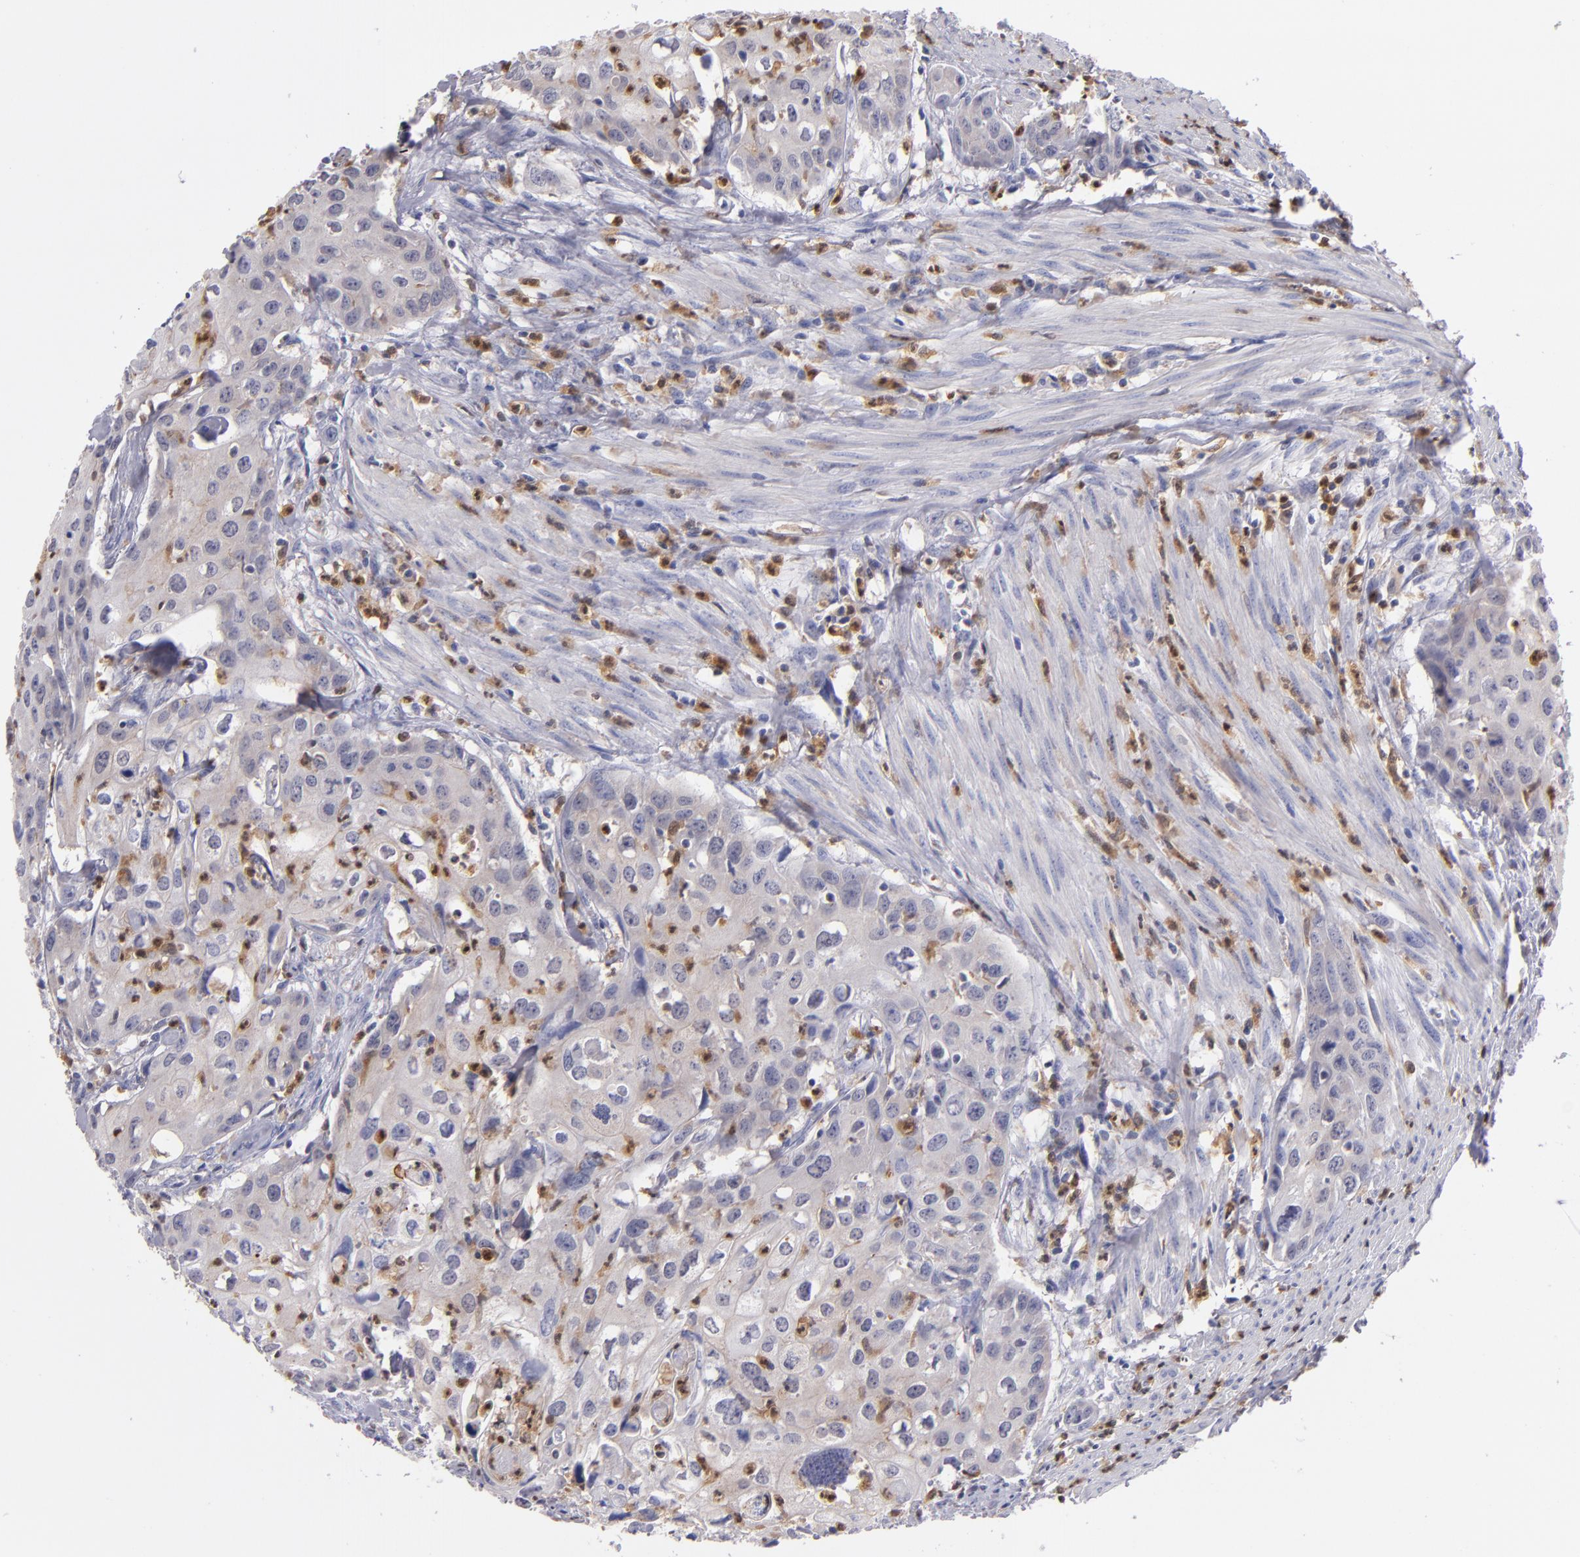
{"staining": {"intensity": "weak", "quantity": "<25%", "location": "cytoplasmic/membranous"}, "tissue": "urothelial cancer", "cell_type": "Tumor cells", "image_type": "cancer", "snomed": [{"axis": "morphology", "description": "Urothelial carcinoma, High grade"}, {"axis": "topography", "description": "Urinary bladder"}], "caption": "This is a micrograph of immunohistochemistry (IHC) staining of high-grade urothelial carcinoma, which shows no positivity in tumor cells. (DAB (3,3'-diaminobenzidine) IHC visualized using brightfield microscopy, high magnification).", "gene": "PRKCD", "patient": {"sex": "male", "age": 54}}